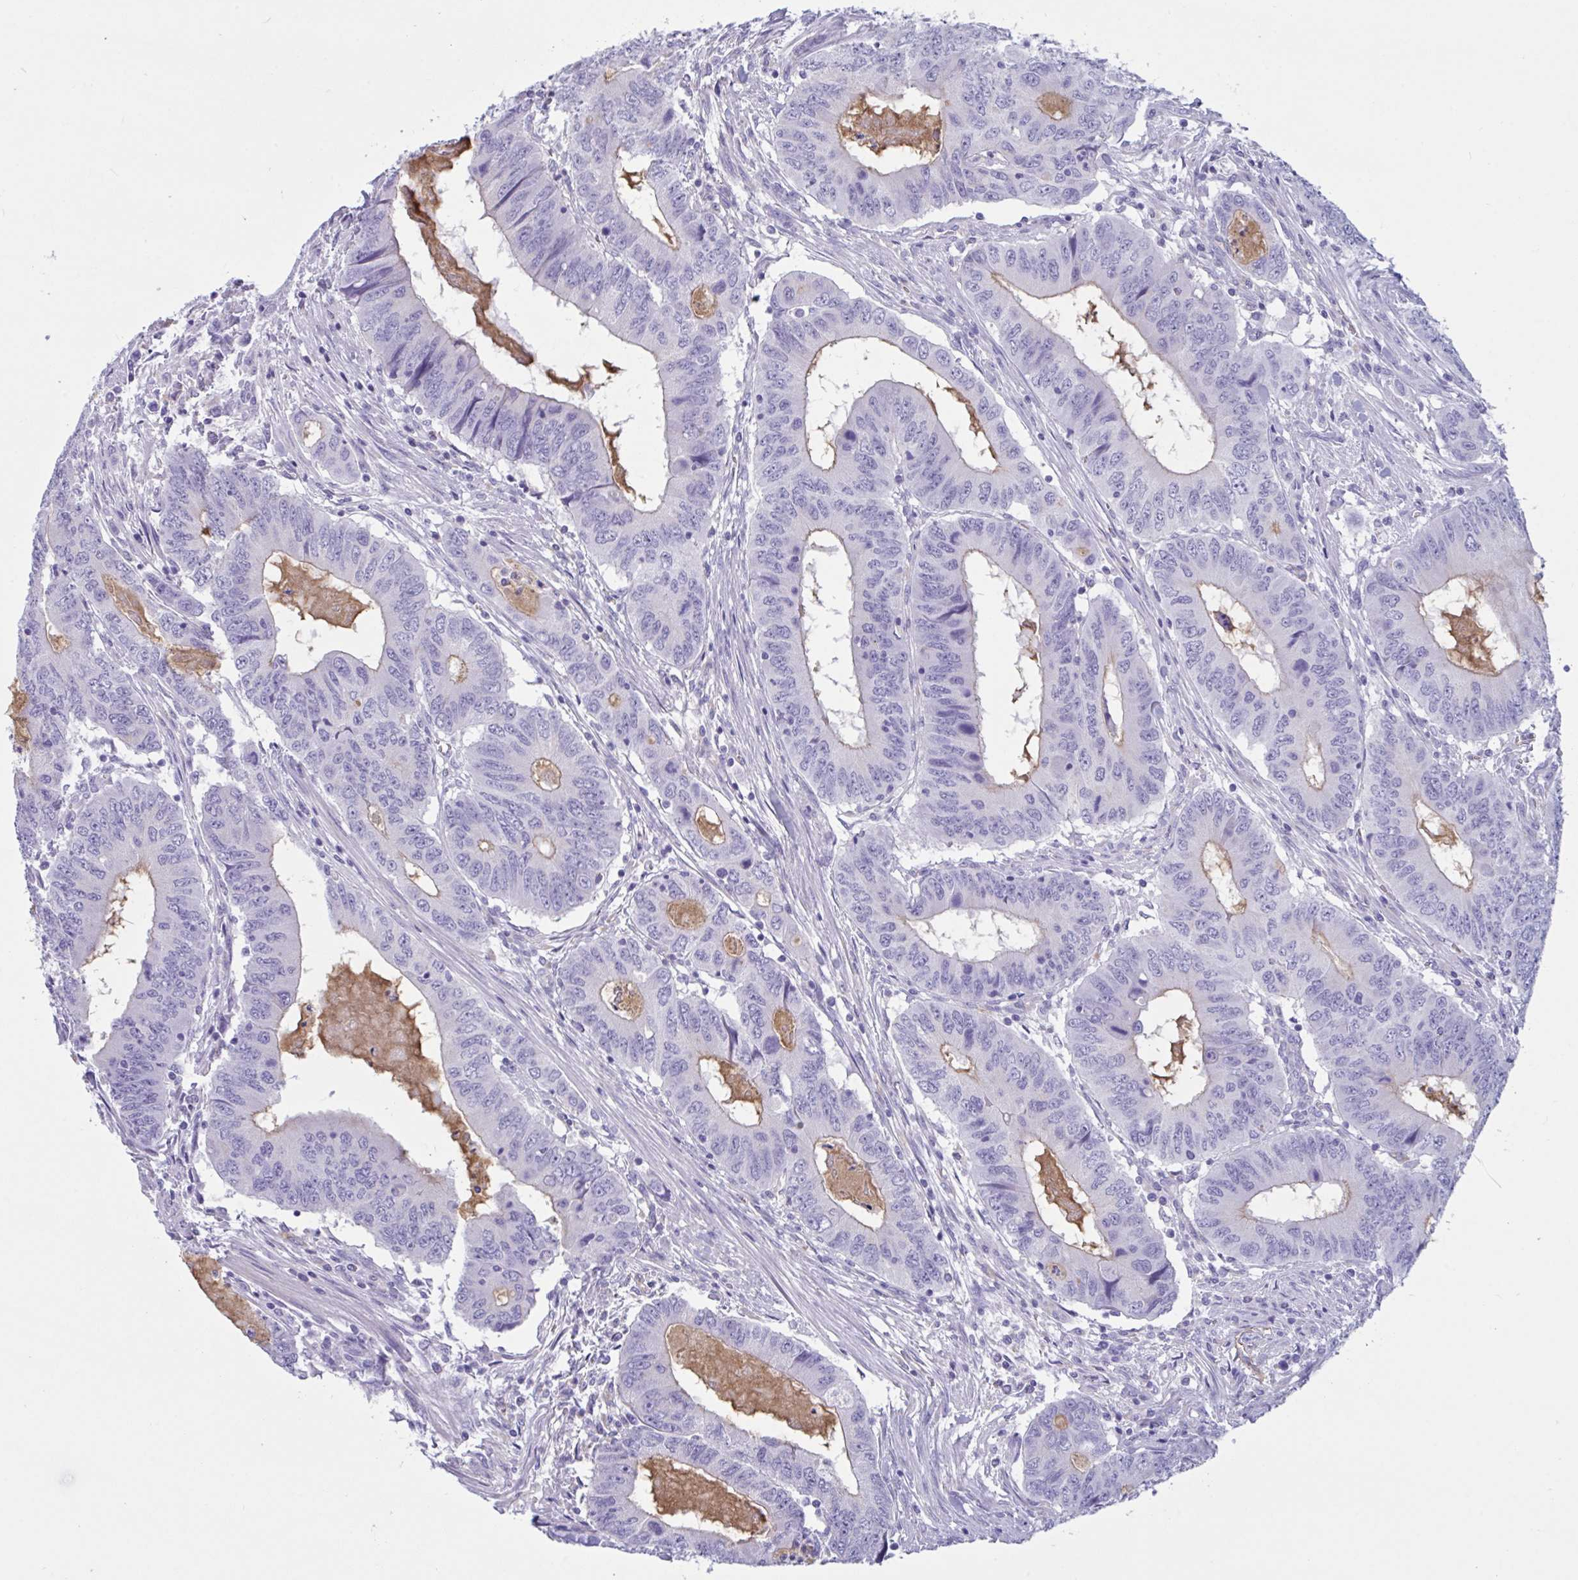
{"staining": {"intensity": "negative", "quantity": "none", "location": "none"}, "tissue": "colorectal cancer", "cell_type": "Tumor cells", "image_type": "cancer", "snomed": [{"axis": "morphology", "description": "Adenocarcinoma, NOS"}, {"axis": "topography", "description": "Colon"}], "caption": "High power microscopy photomicrograph of an IHC photomicrograph of colorectal cancer, revealing no significant expression in tumor cells.", "gene": "RPL22L1", "patient": {"sex": "male", "age": 53}}